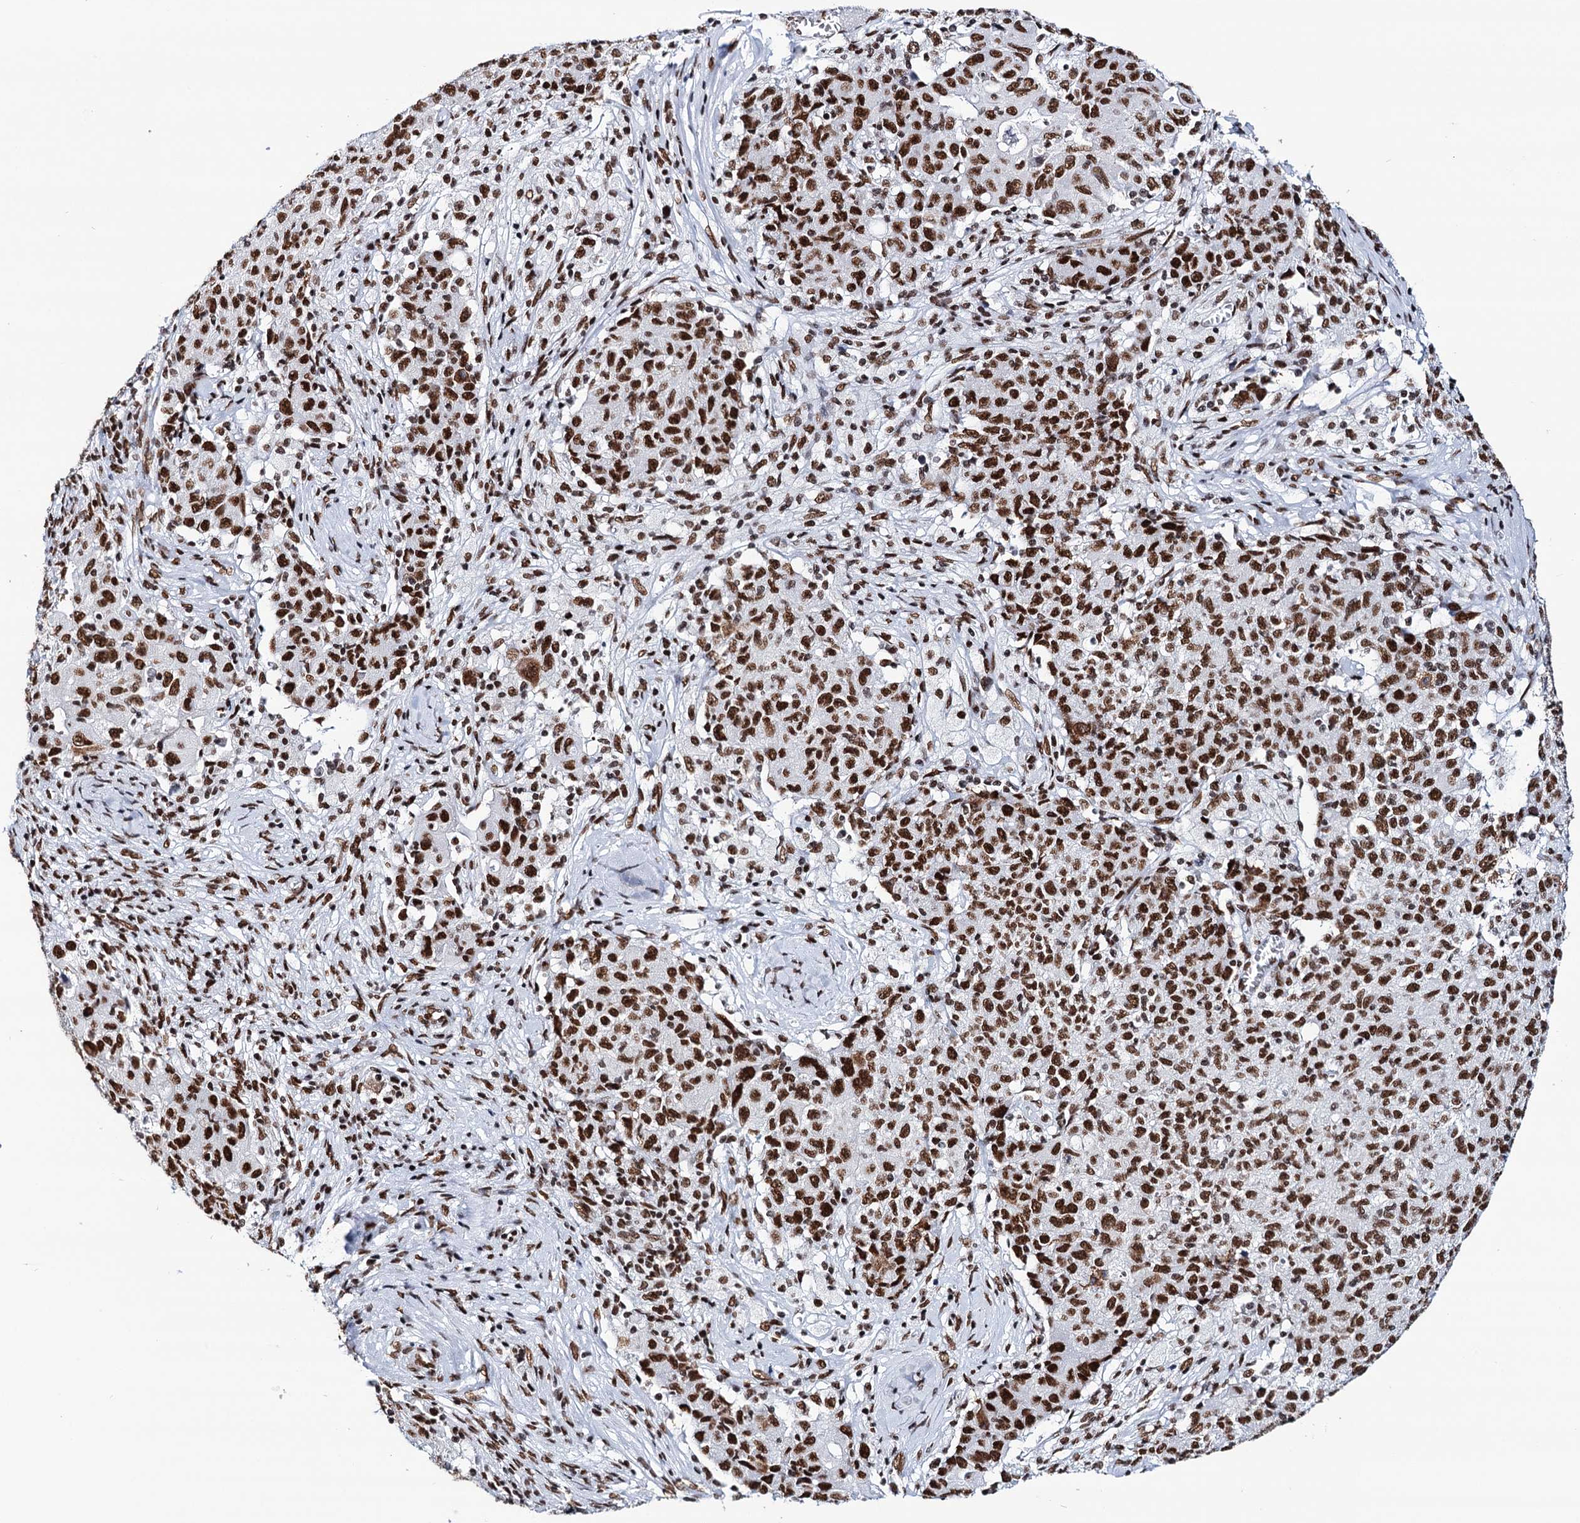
{"staining": {"intensity": "strong", "quantity": ">75%", "location": "nuclear"}, "tissue": "ovarian cancer", "cell_type": "Tumor cells", "image_type": "cancer", "snomed": [{"axis": "morphology", "description": "Carcinoma, endometroid"}, {"axis": "topography", "description": "Ovary"}], "caption": "Immunohistochemical staining of ovarian cancer (endometroid carcinoma) displays high levels of strong nuclear staining in about >75% of tumor cells.", "gene": "MATR3", "patient": {"sex": "female", "age": 42}}